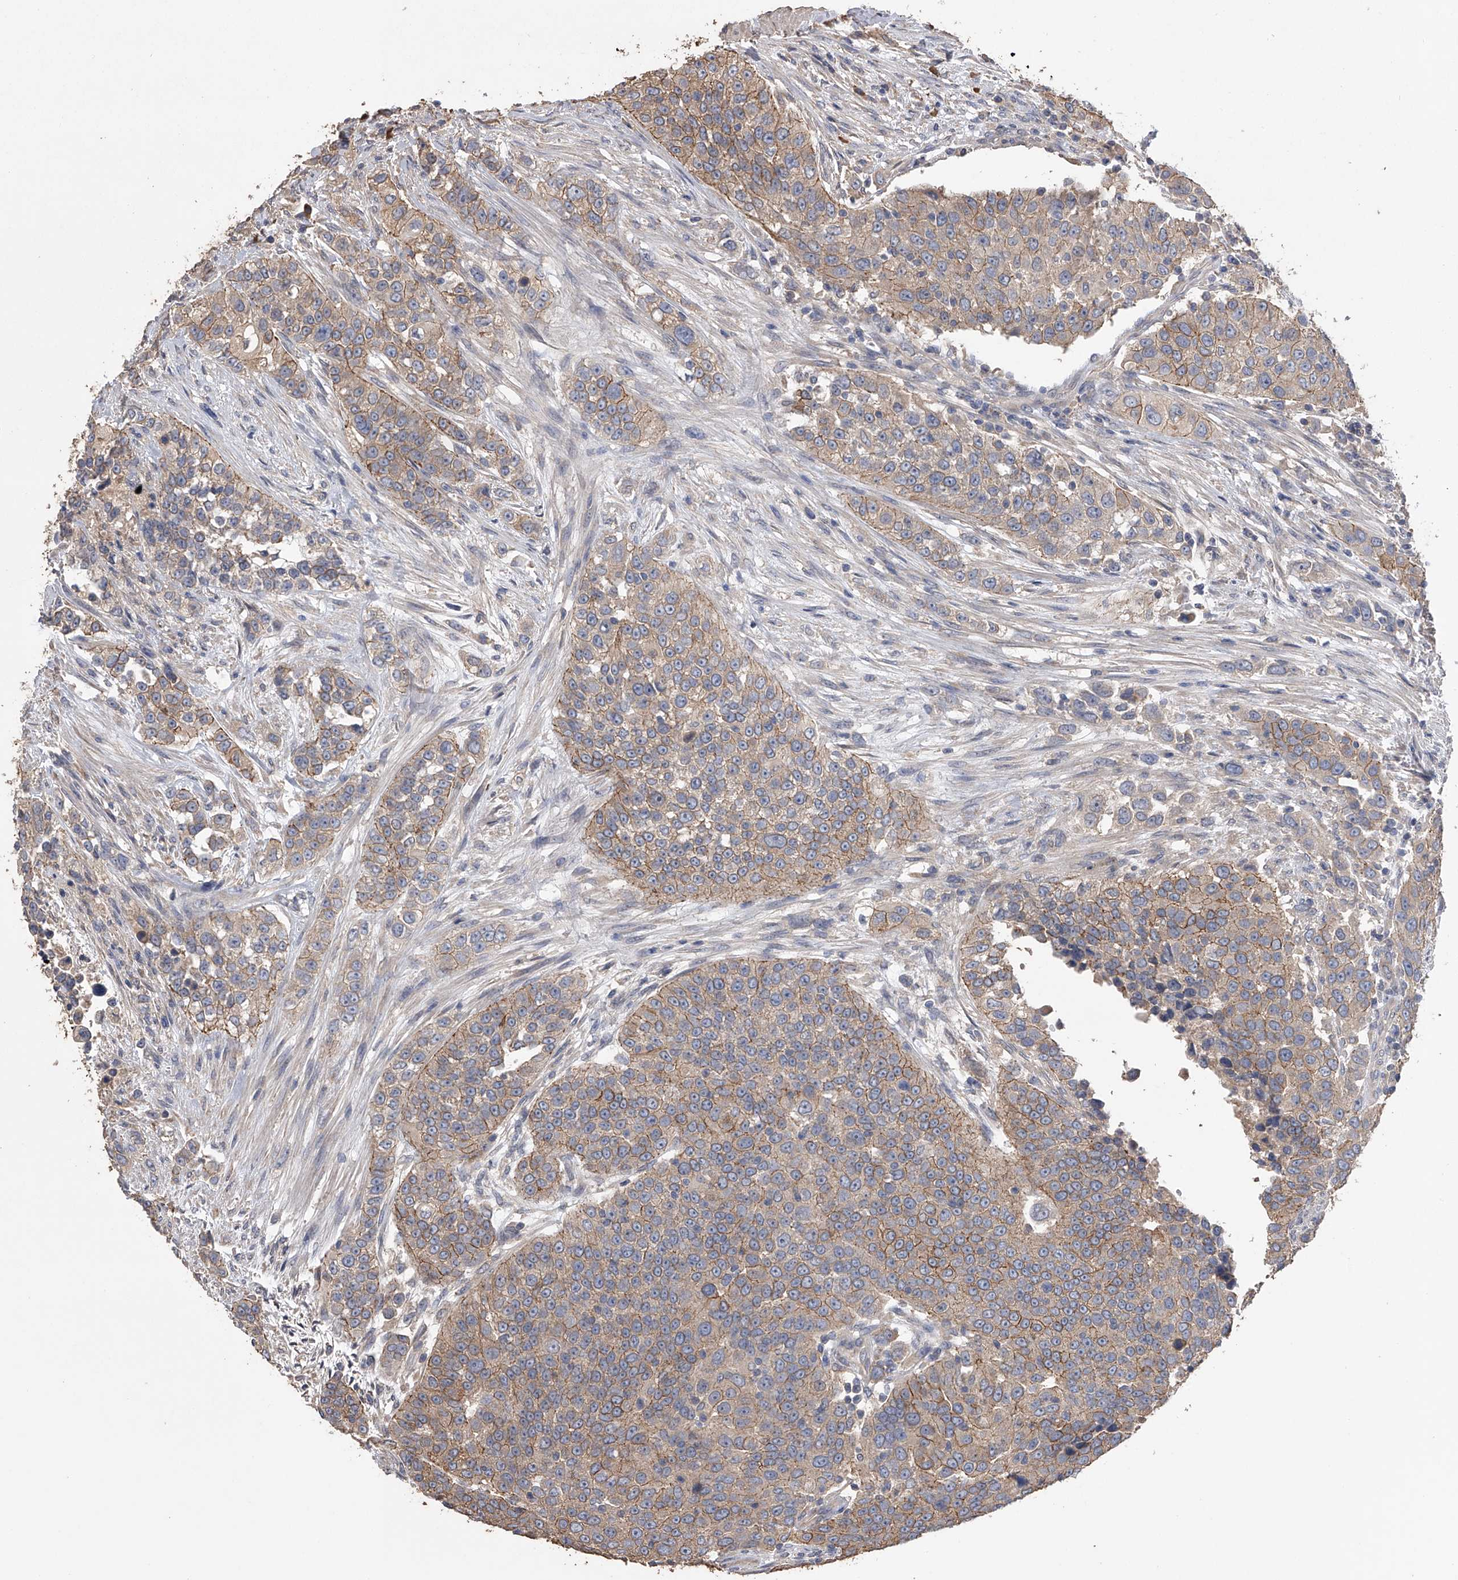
{"staining": {"intensity": "moderate", "quantity": "25%-75%", "location": "cytoplasmic/membranous"}, "tissue": "urothelial cancer", "cell_type": "Tumor cells", "image_type": "cancer", "snomed": [{"axis": "morphology", "description": "Urothelial carcinoma, High grade"}, {"axis": "topography", "description": "Urinary bladder"}], "caption": "This micrograph reveals IHC staining of human urothelial carcinoma (high-grade), with medium moderate cytoplasmic/membranous staining in approximately 25%-75% of tumor cells.", "gene": "ZNF343", "patient": {"sex": "female", "age": 80}}